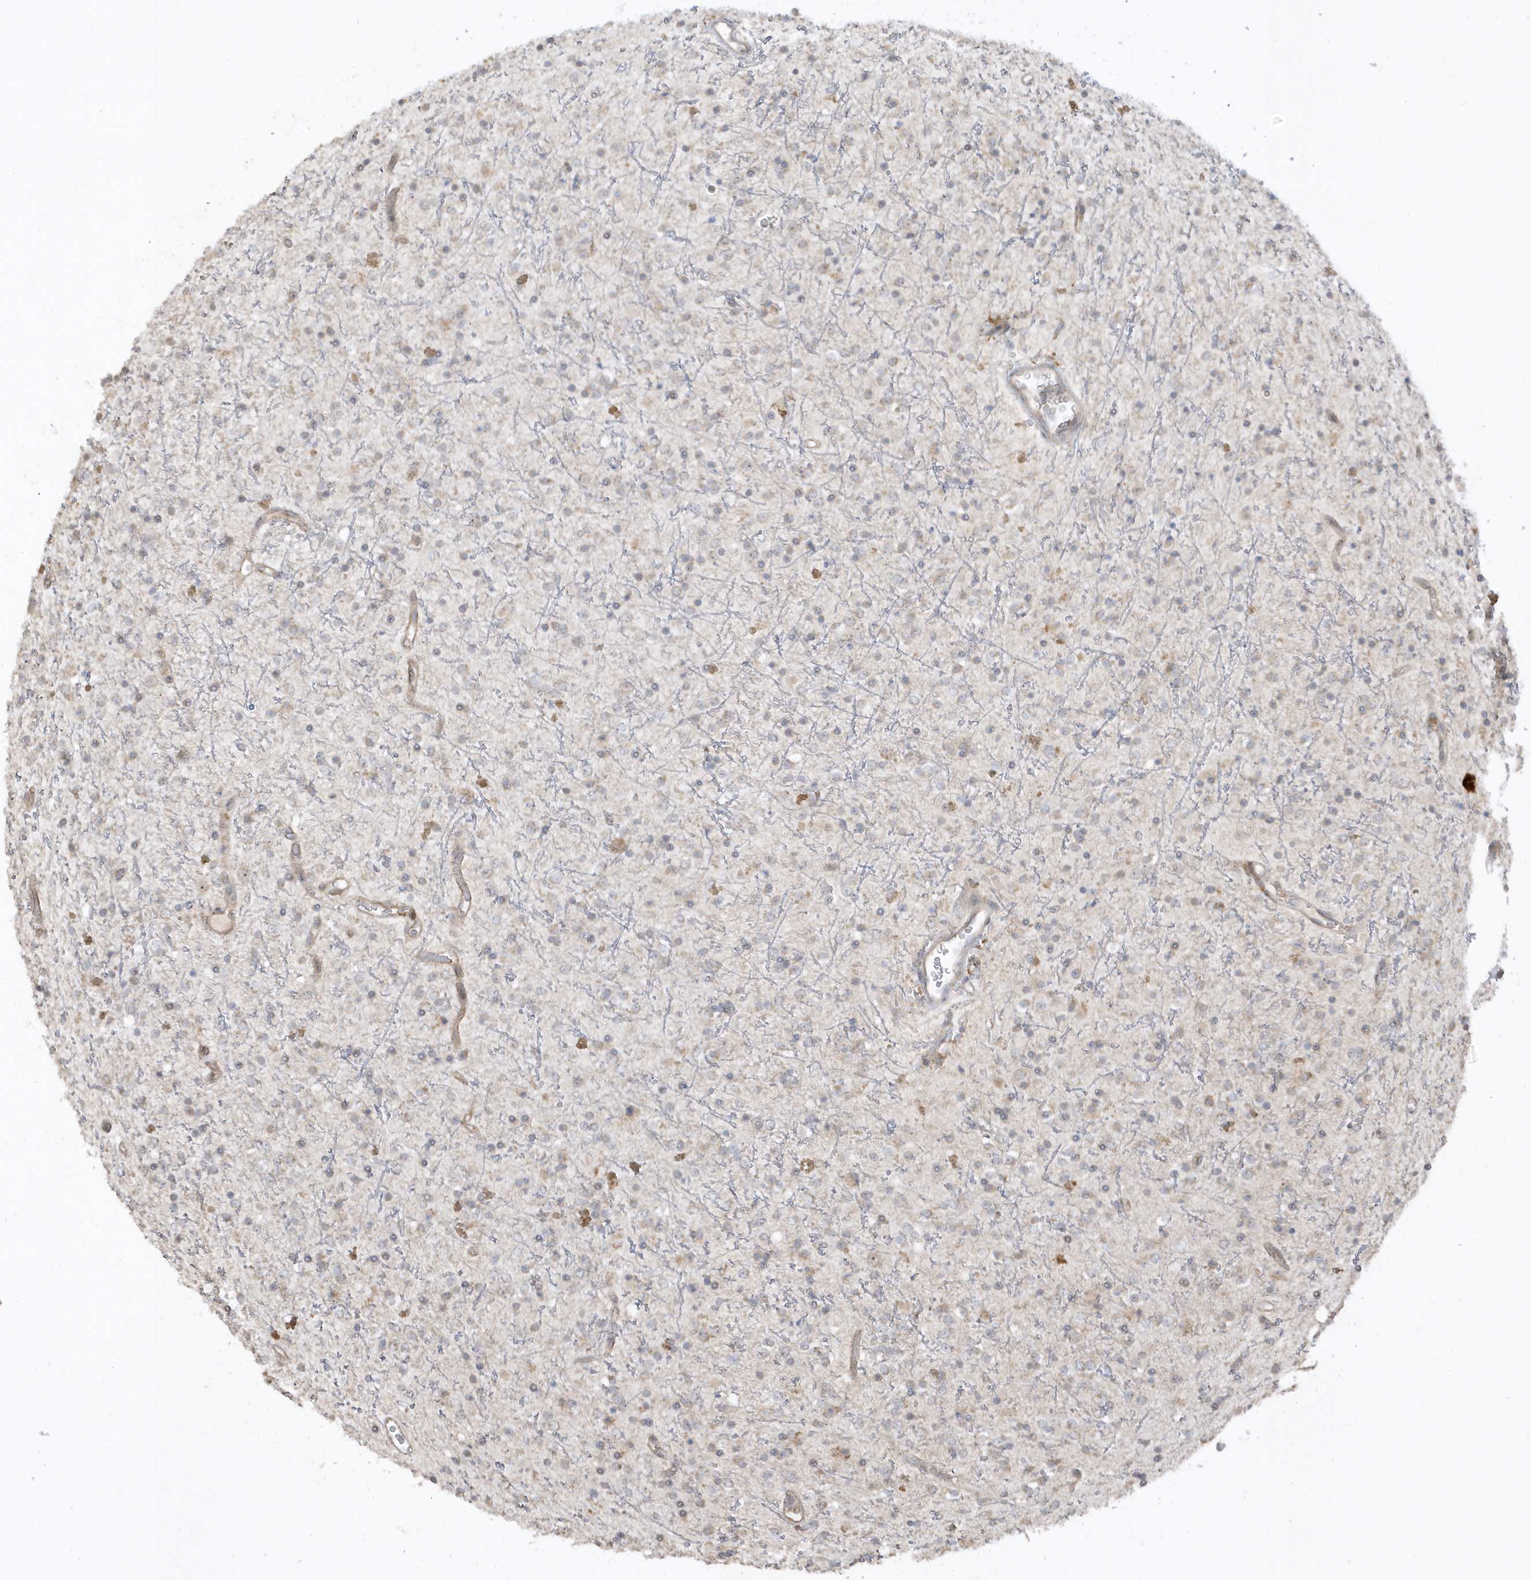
{"staining": {"intensity": "negative", "quantity": "none", "location": "none"}, "tissue": "glioma", "cell_type": "Tumor cells", "image_type": "cancer", "snomed": [{"axis": "morphology", "description": "Glioma, malignant, High grade"}, {"axis": "topography", "description": "Brain"}], "caption": "The micrograph demonstrates no significant staining in tumor cells of glioma.", "gene": "ECM2", "patient": {"sex": "male", "age": 34}}